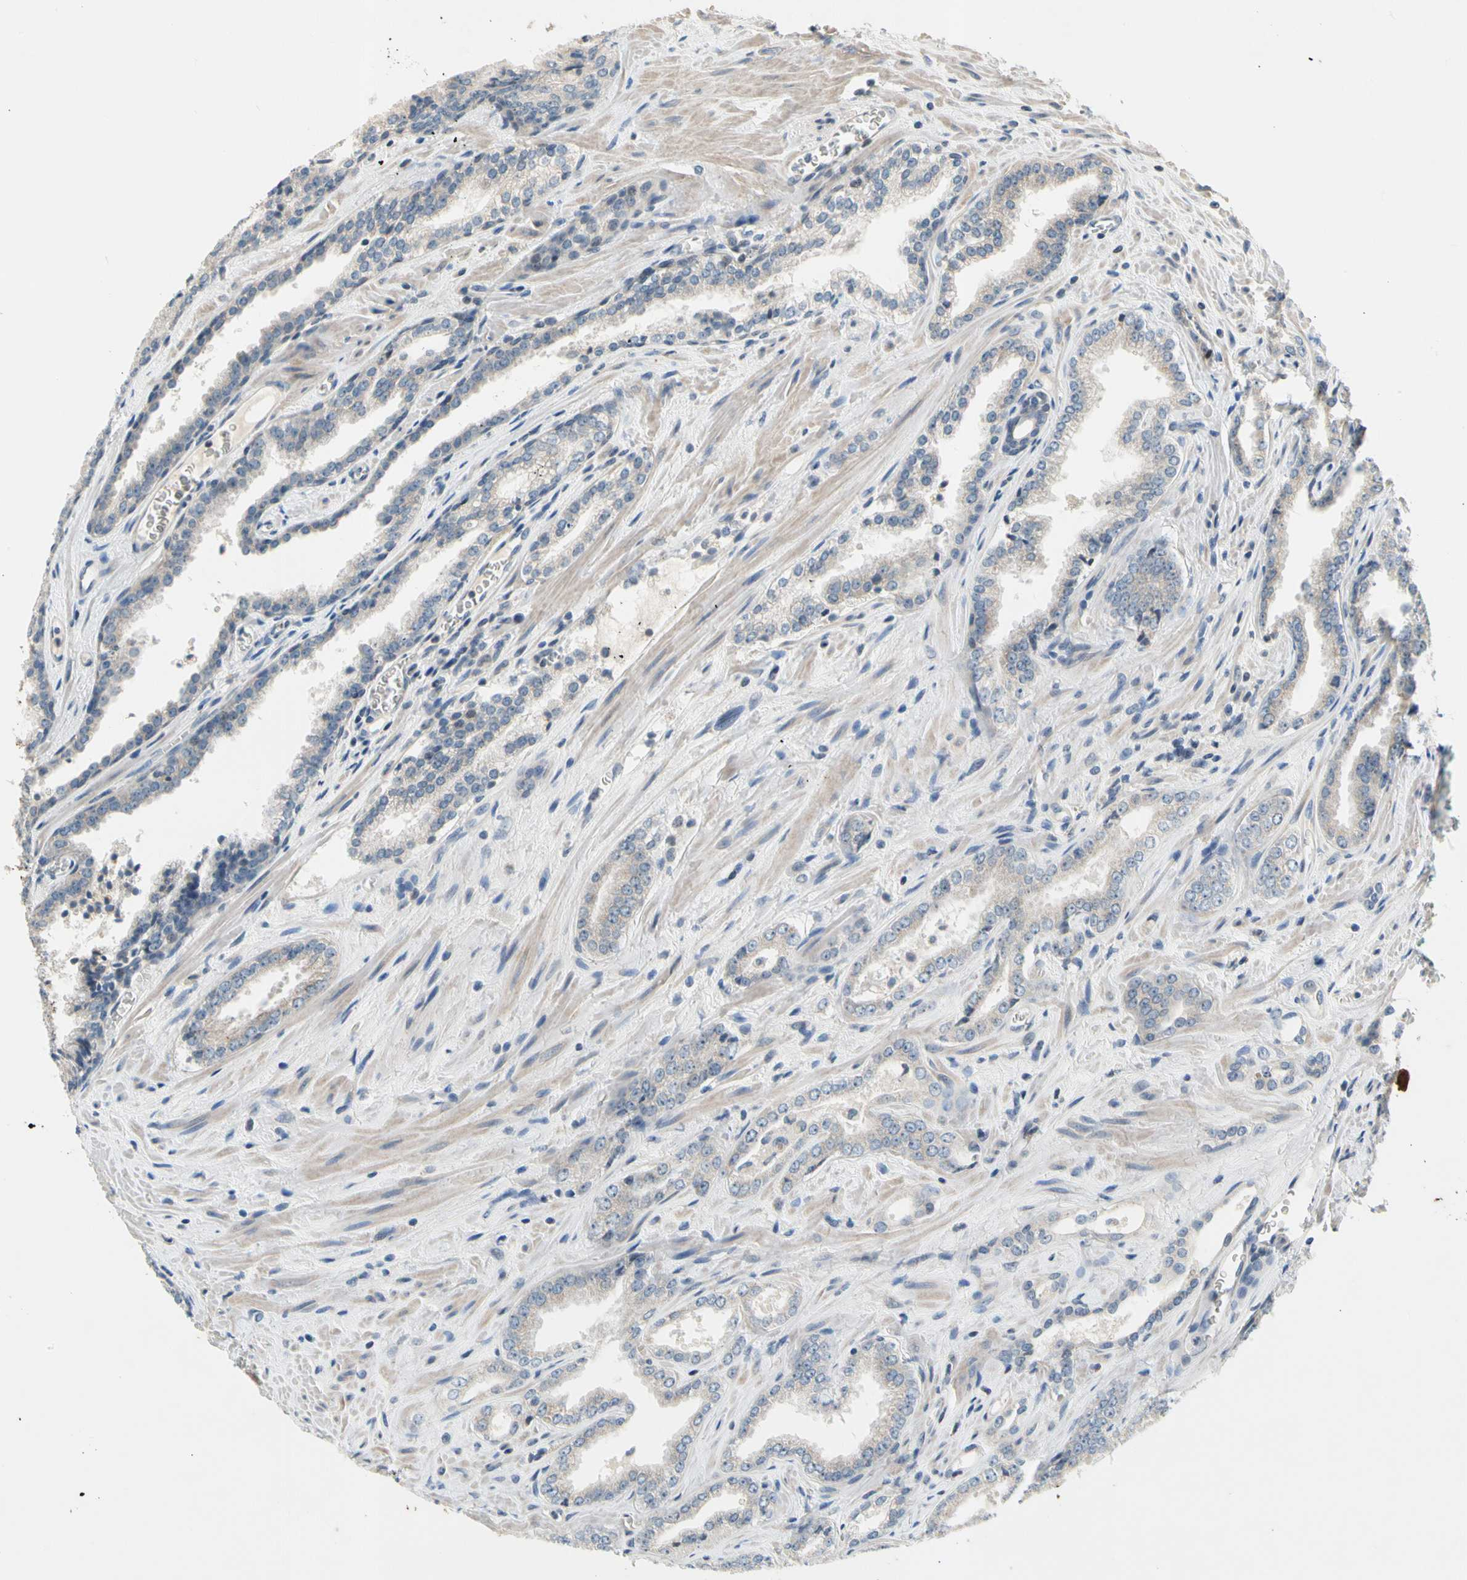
{"staining": {"intensity": "negative", "quantity": "none", "location": "none"}, "tissue": "prostate cancer", "cell_type": "Tumor cells", "image_type": "cancer", "snomed": [{"axis": "morphology", "description": "Adenocarcinoma, Low grade"}, {"axis": "topography", "description": "Prostate"}], "caption": "DAB immunohistochemical staining of prostate adenocarcinoma (low-grade) shows no significant expression in tumor cells.", "gene": "SOX30", "patient": {"sex": "male", "age": 60}}